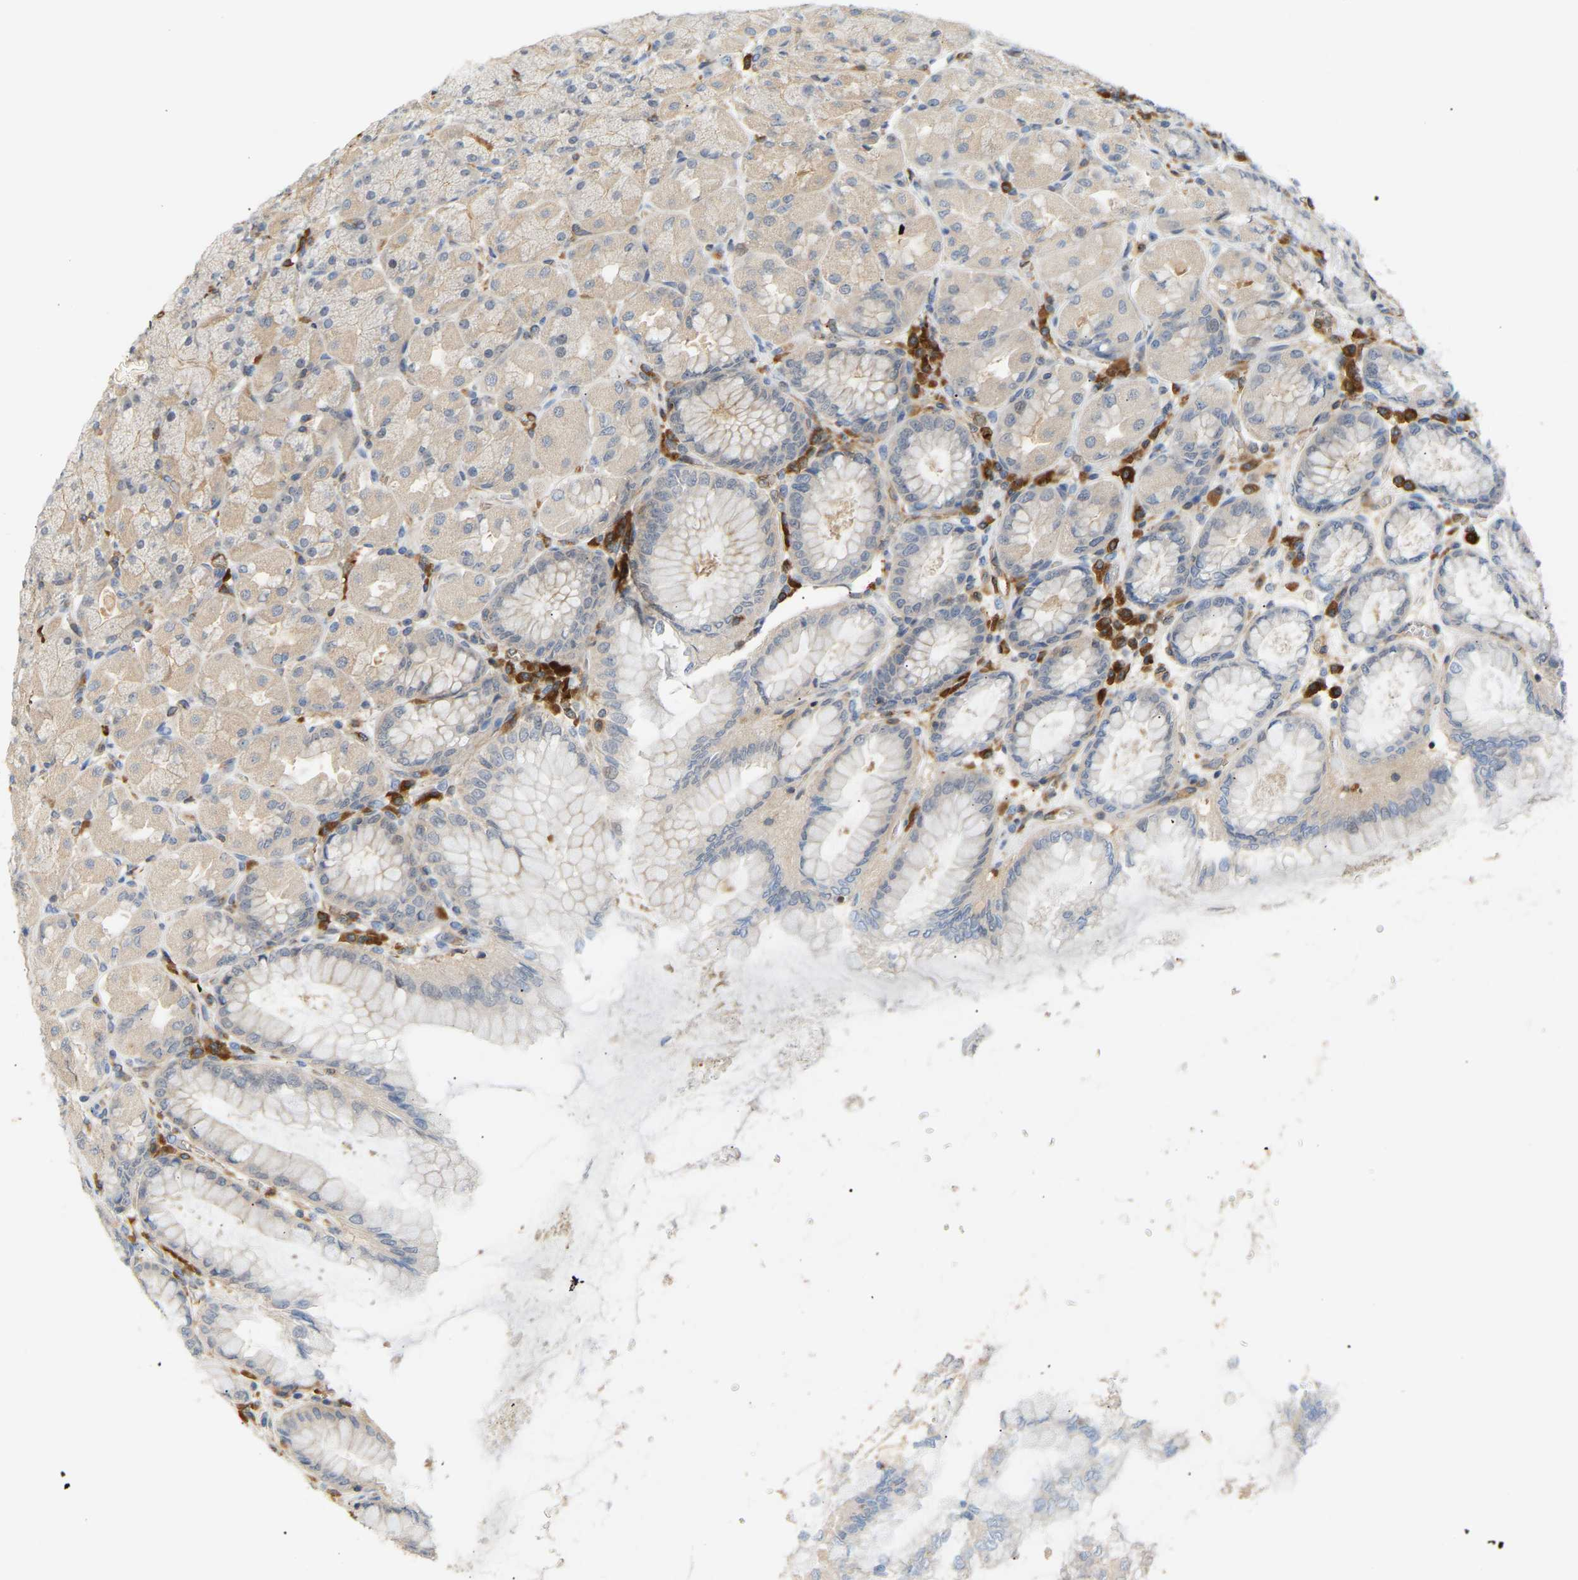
{"staining": {"intensity": "weak", "quantity": "<25%", "location": "cytoplasmic/membranous"}, "tissue": "stomach", "cell_type": "Glandular cells", "image_type": "normal", "snomed": [{"axis": "morphology", "description": "Normal tissue, NOS"}, {"axis": "topography", "description": "Stomach, upper"}], "caption": "Human stomach stained for a protein using immunohistochemistry displays no expression in glandular cells.", "gene": "PLCG2", "patient": {"sex": "female", "age": 56}}